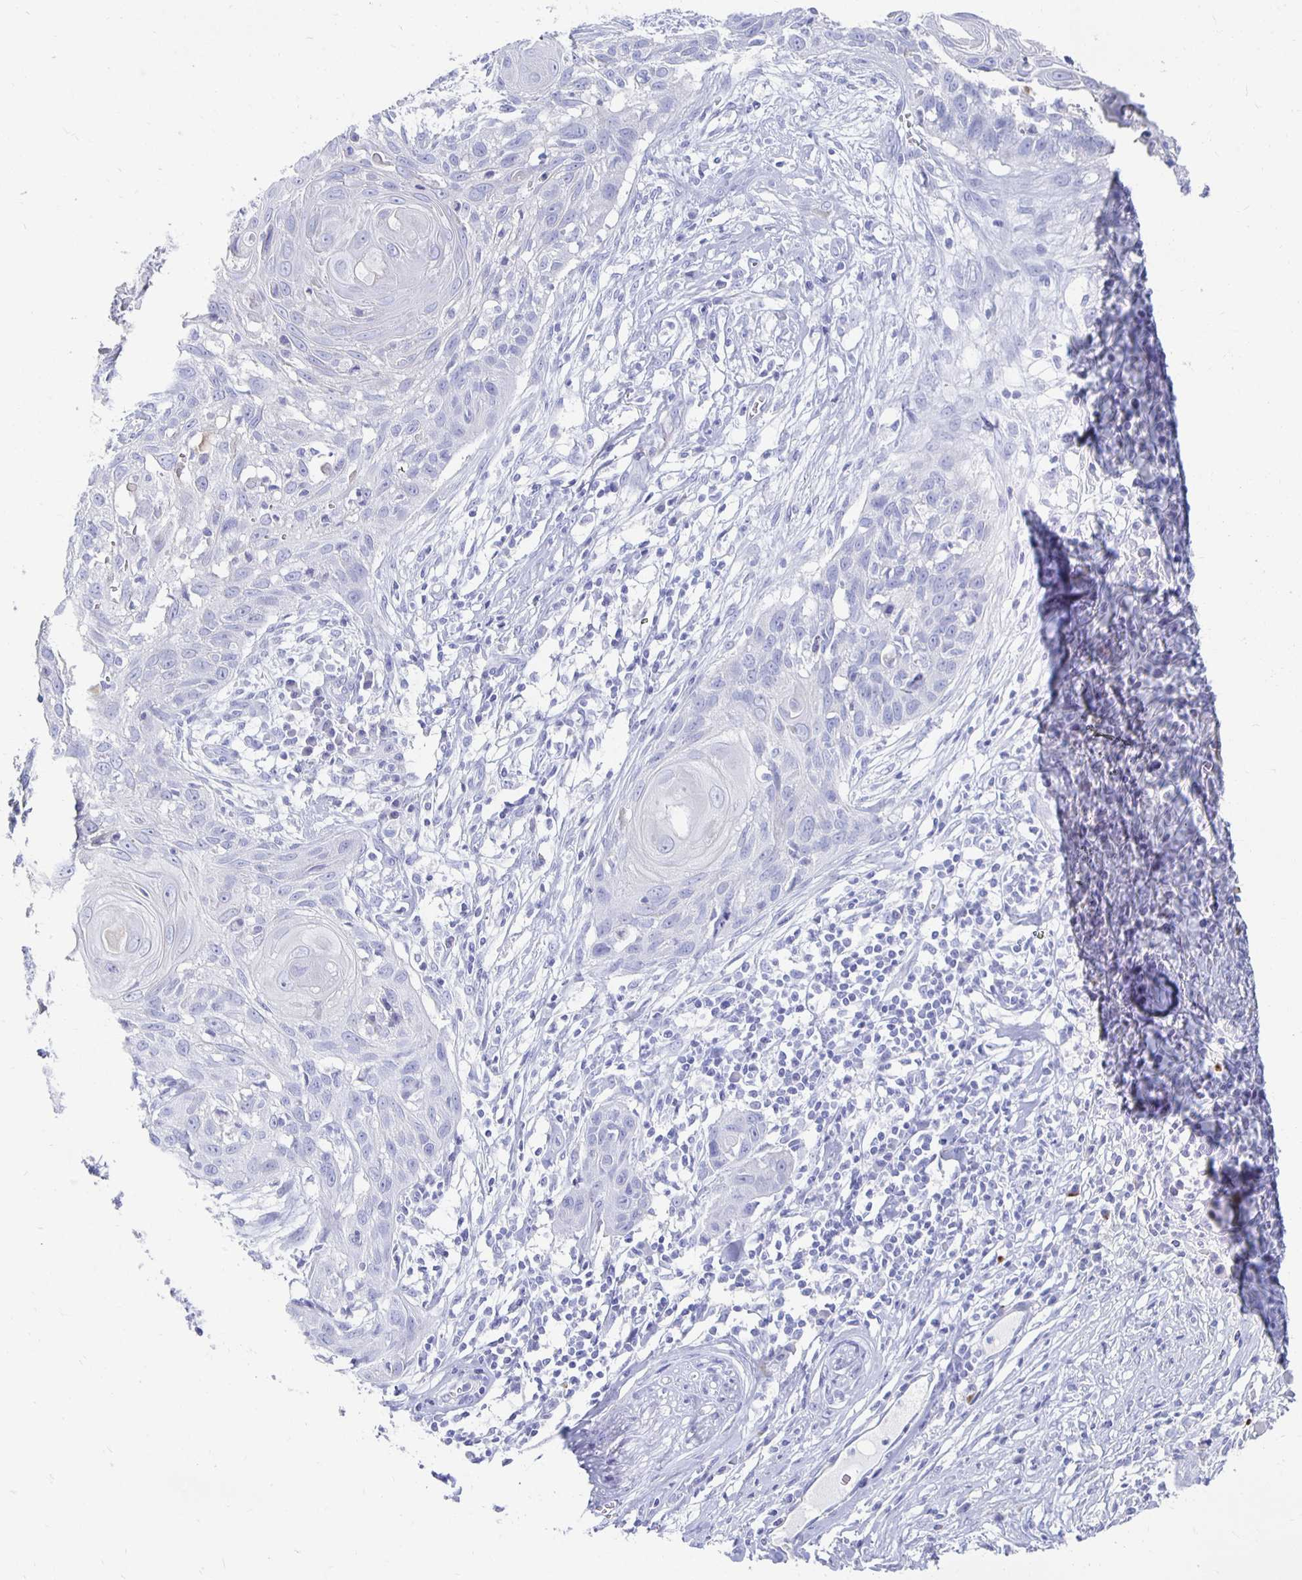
{"staining": {"intensity": "negative", "quantity": "none", "location": "none"}, "tissue": "skin cancer", "cell_type": "Tumor cells", "image_type": "cancer", "snomed": [{"axis": "morphology", "description": "Squamous cell carcinoma, NOS"}, {"axis": "topography", "description": "Skin"}, {"axis": "topography", "description": "Vulva"}], "caption": "The image exhibits no staining of tumor cells in skin cancer.", "gene": "PRDM7", "patient": {"sex": "female", "age": 83}}